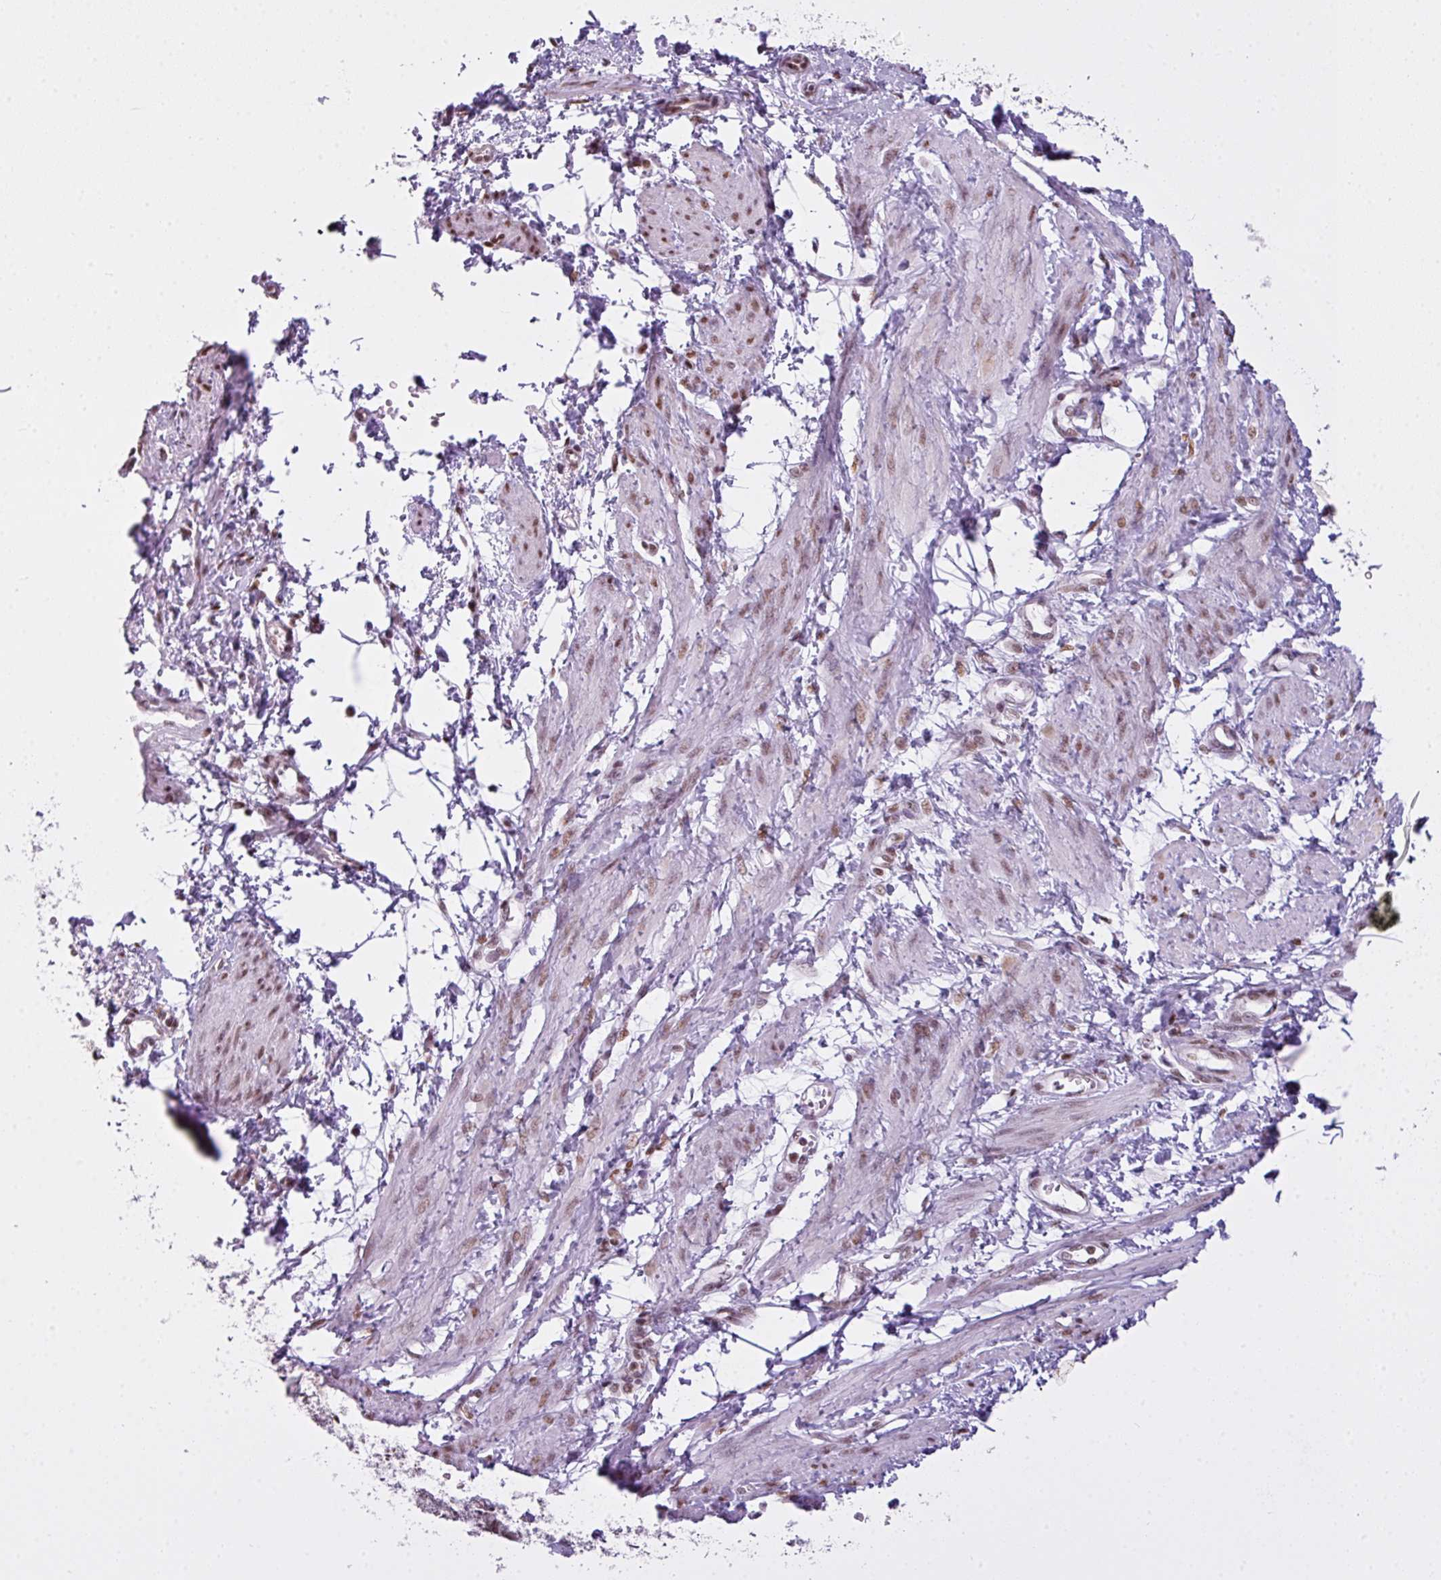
{"staining": {"intensity": "moderate", "quantity": ">75%", "location": "nuclear"}, "tissue": "smooth muscle", "cell_type": "Smooth muscle cells", "image_type": "normal", "snomed": [{"axis": "morphology", "description": "Normal tissue, NOS"}, {"axis": "topography", "description": "Smooth muscle"}, {"axis": "topography", "description": "Uterus"}], "caption": "Smooth muscle stained with DAB immunohistochemistry (IHC) reveals medium levels of moderate nuclear positivity in approximately >75% of smooth muscle cells. (Brightfield microscopy of DAB IHC at high magnification).", "gene": "ARL6IP4", "patient": {"sex": "female", "age": 39}}